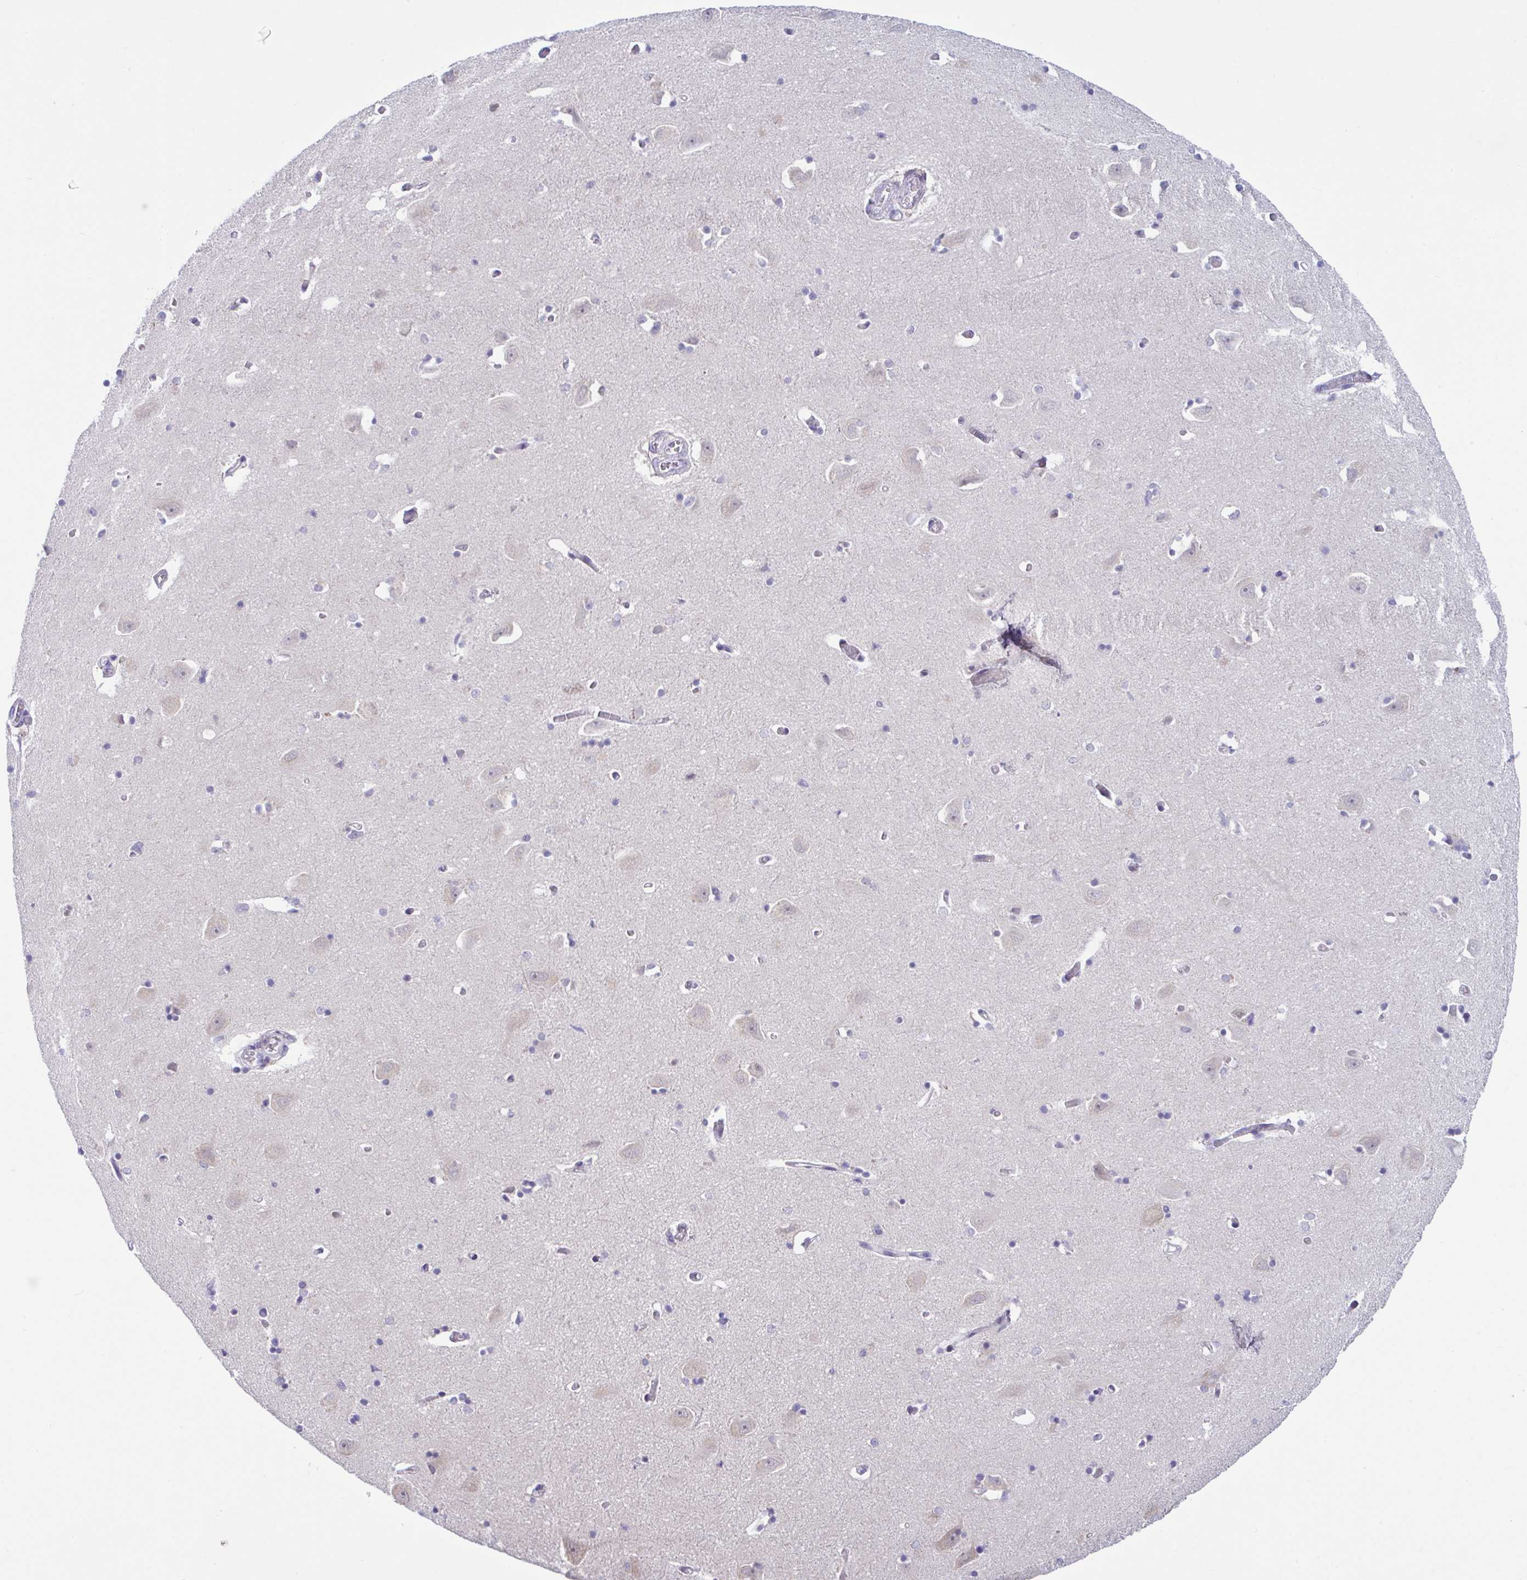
{"staining": {"intensity": "negative", "quantity": "none", "location": "none"}, "tissue": "caudate", "cell_type": "Glial cells", "image_type": "normal", "snomed": [{"axis": "morphology", "description": "Normal tissue, NOS"}, {"axis": "topography", "description": "Lateral ventricle wall"}, {"axis": "topography", "description": "Hippocampus"}], "caption": "Immunohistochemical staining of benign human caudate demonstrates no significant staining in glial cells. (DAB (3,3'-diaminobenzidine) immunohistochemistry (IHC) with hematoxylin counter stain).", "gene": "USP35", "patient": {"sex": "female", "age": 63}}